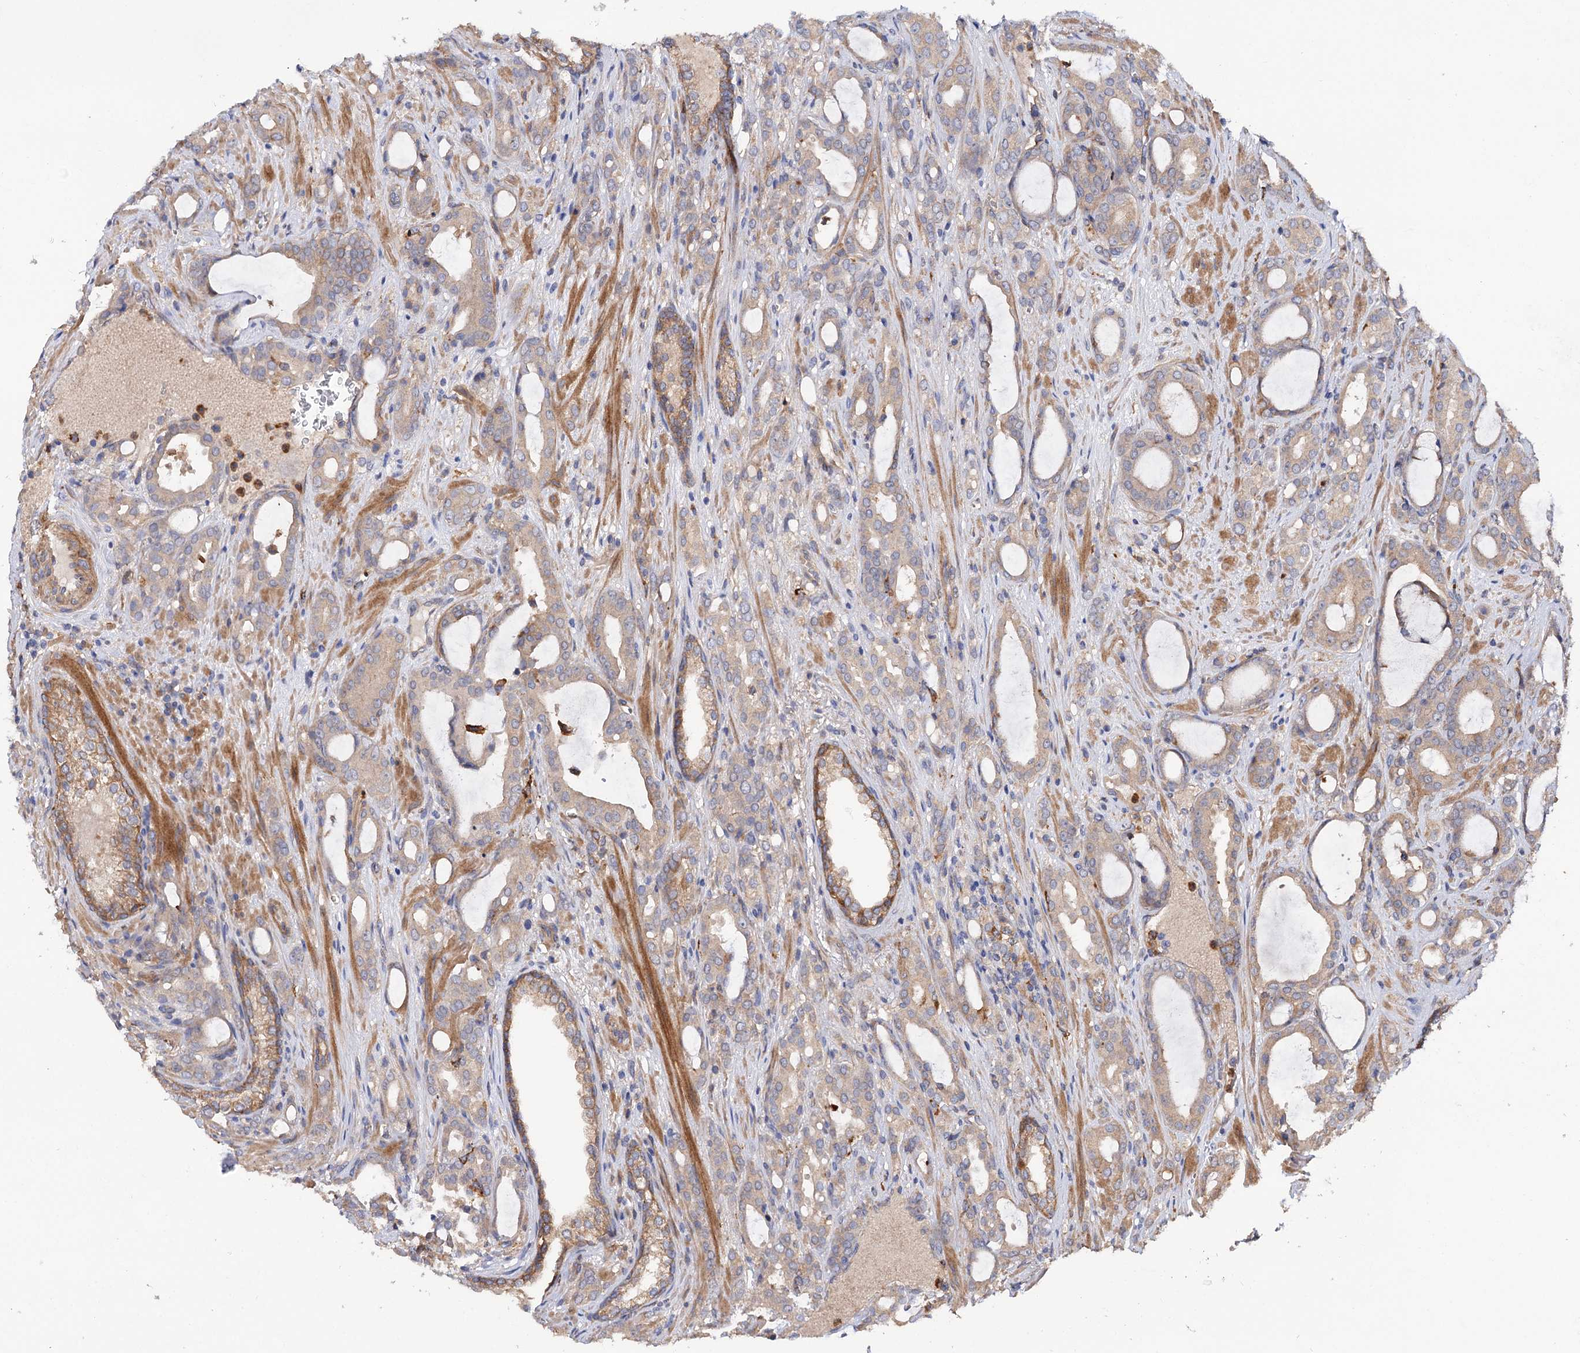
{"staining": {"intensity": "negative", "quantity": "none", "location": "none"}, "tissue": "prostate cancer", "cell_type": "Tumor cells", "image_type": "cancer", "snomed": [{"axis": "morphology", "description": "Adenocarcinoma, High grade"}, {"axis": "topography", "description": "Prostate"}], "caption": "This is a photomicrograph of immunohistochemistry (IHC) staining of adenocarcinoma (high-grade) (prostate), which shows no staining in tumor cells. Brightfield microscopy of immunohistochemistry stained with DAB (brown) and hematoxylin (blue), captured at high magnification.", "gene": "CSAD", "patient": {"sex": "male", "age": 72}}